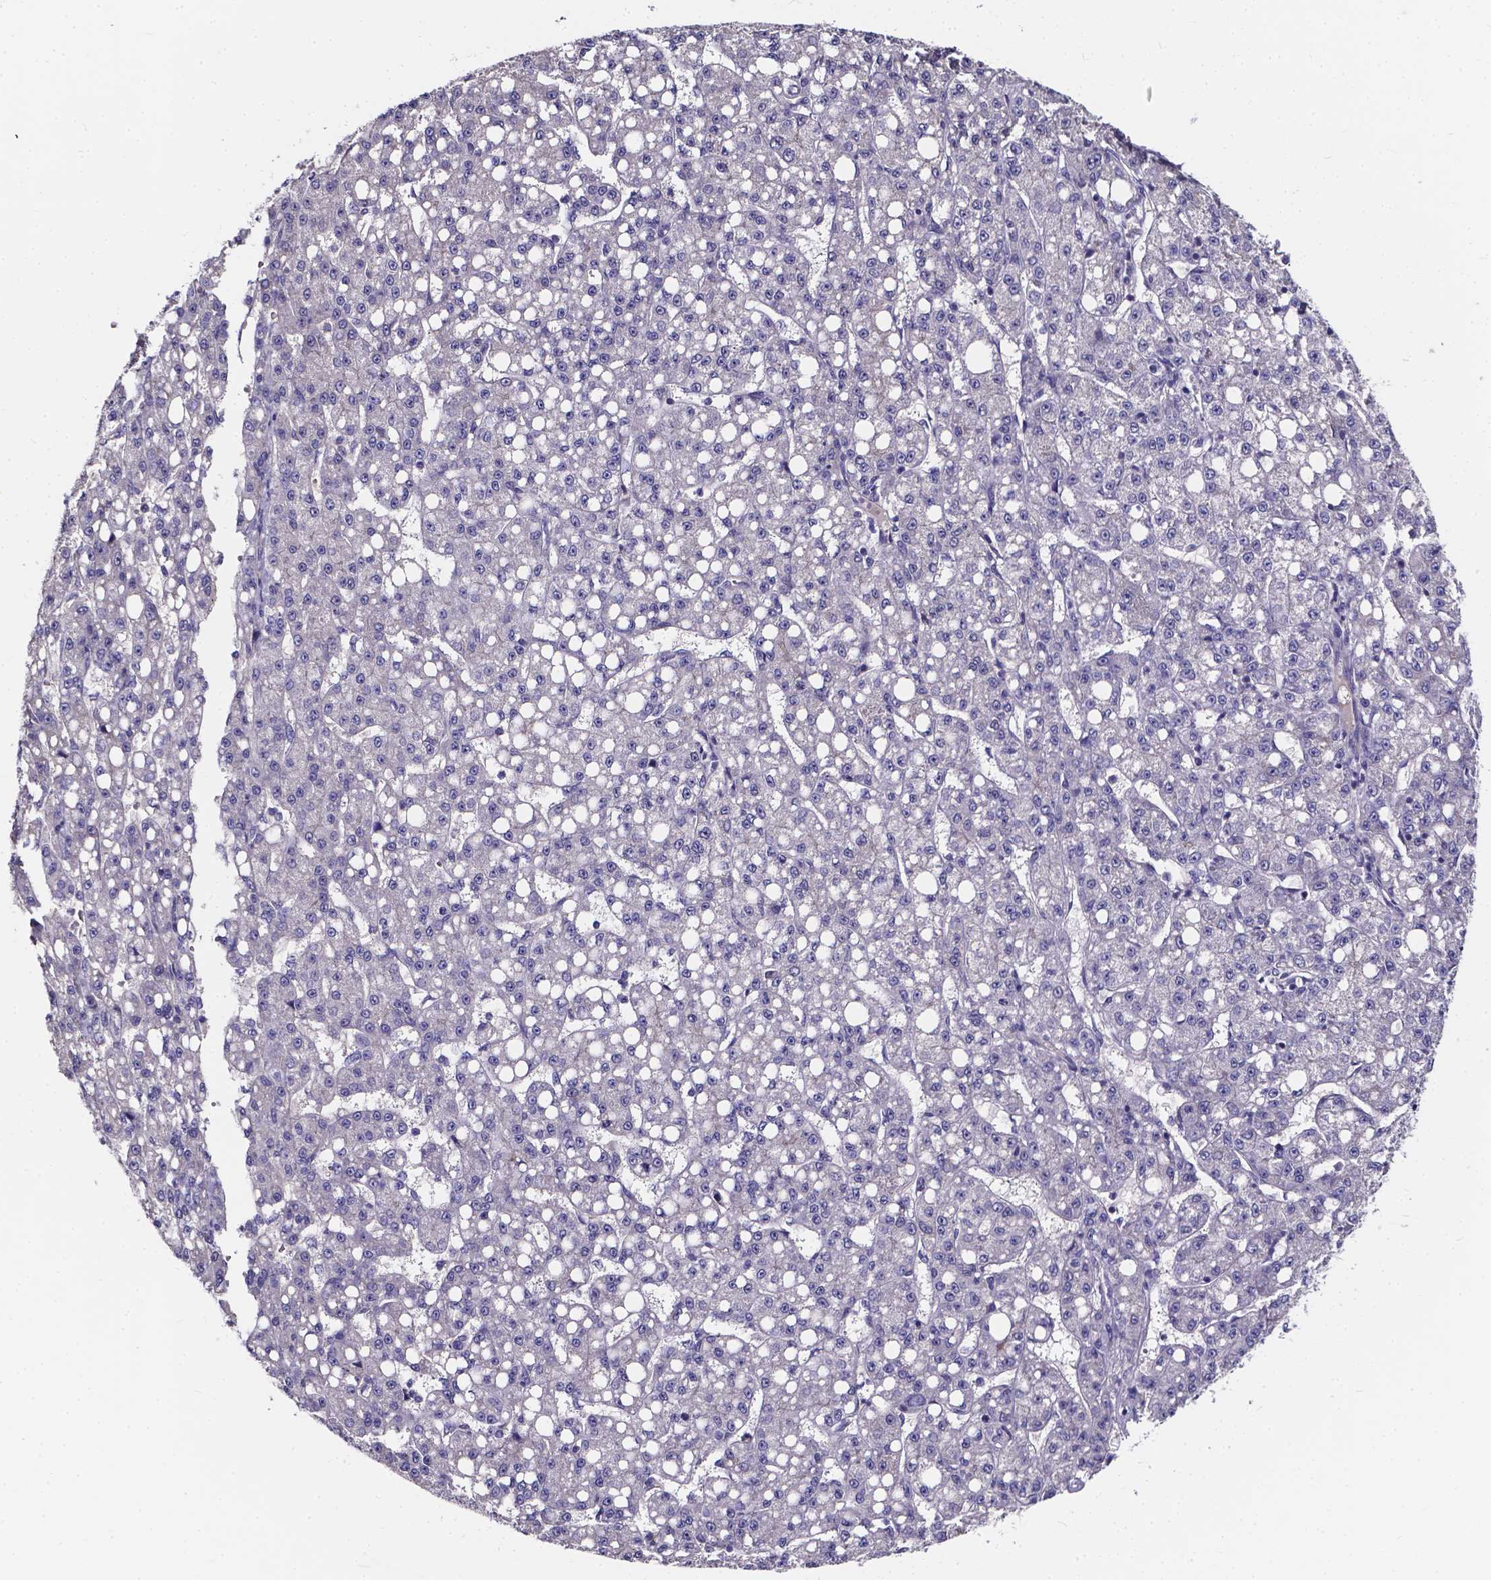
{"staining": {"intensity": "negative", "quantity": "none", "location": "none"}, "tissue": "liver cancer", "cell_type": "Tumor cells", "image_type": "cancer", "snomed": [{"axis": "morphology", "description": "Carcinoma, Hepatocellular, NOS"}, {"axis": "topography", "description": "Liver"}], "caption": "High power microscopy histopathology image of an immunohistochemistry photomicrograph of liver cancer (hepatocellular carcinoma), revealing no significant positivity in tumor cells.", "gene": "CACNG8", "patient": {"sex": "female", "age": 65}}